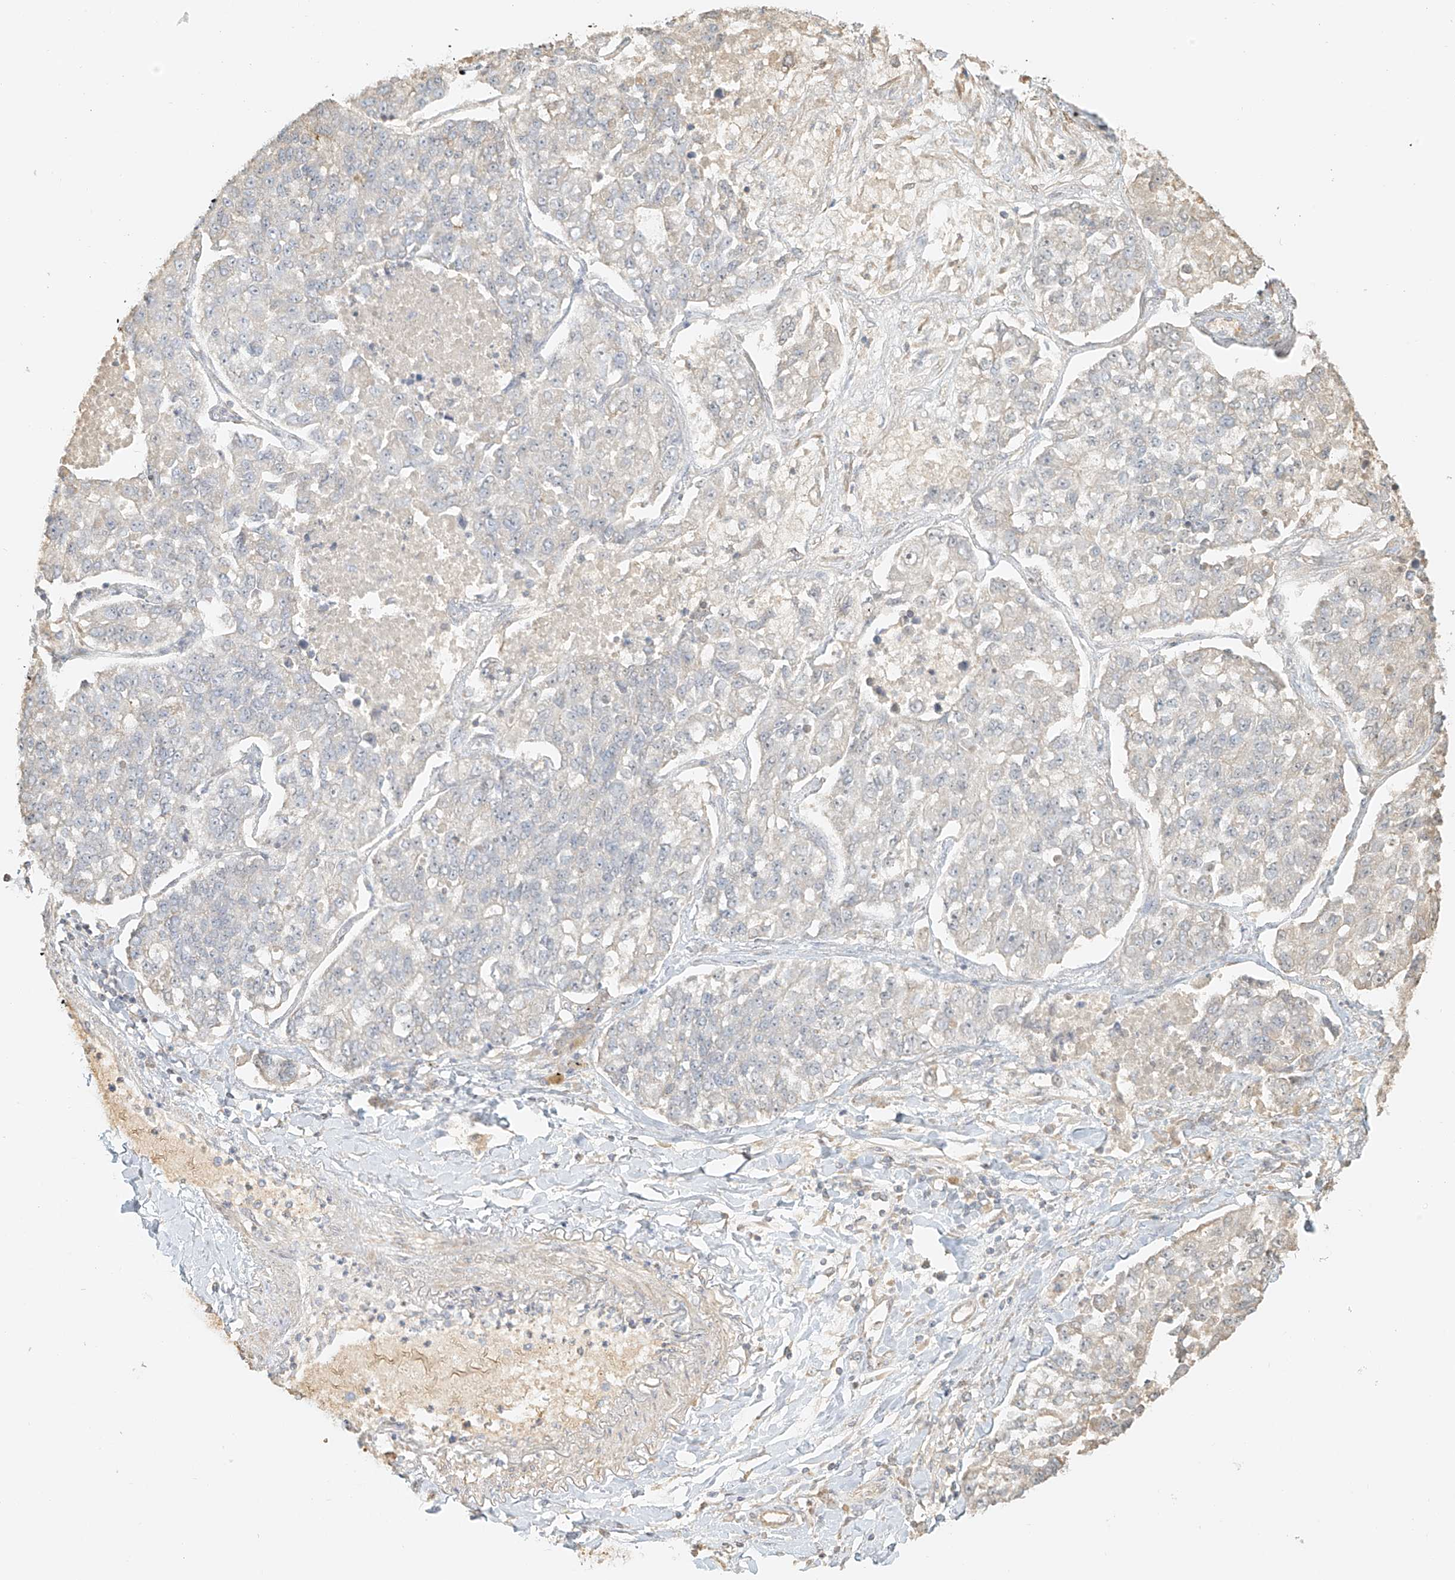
{"staining": {"intensity": "negative", "quantity": "none", "location": "none"}, "tissue": "lung cancer", "cell_type": "Tumor cells", "image_type": "cancer", "snomed": [{"axis": "morphology", "description": "Adenocarcinoma, NOS"}, {"axis": "topography", "description": "Lung"}], "caption": "Lung cancer was stained to show a protein in brown. There is no significant staining in tumor cells.", "gene": "UPK1B", "patient": {"sex": "male", "age": 49}}